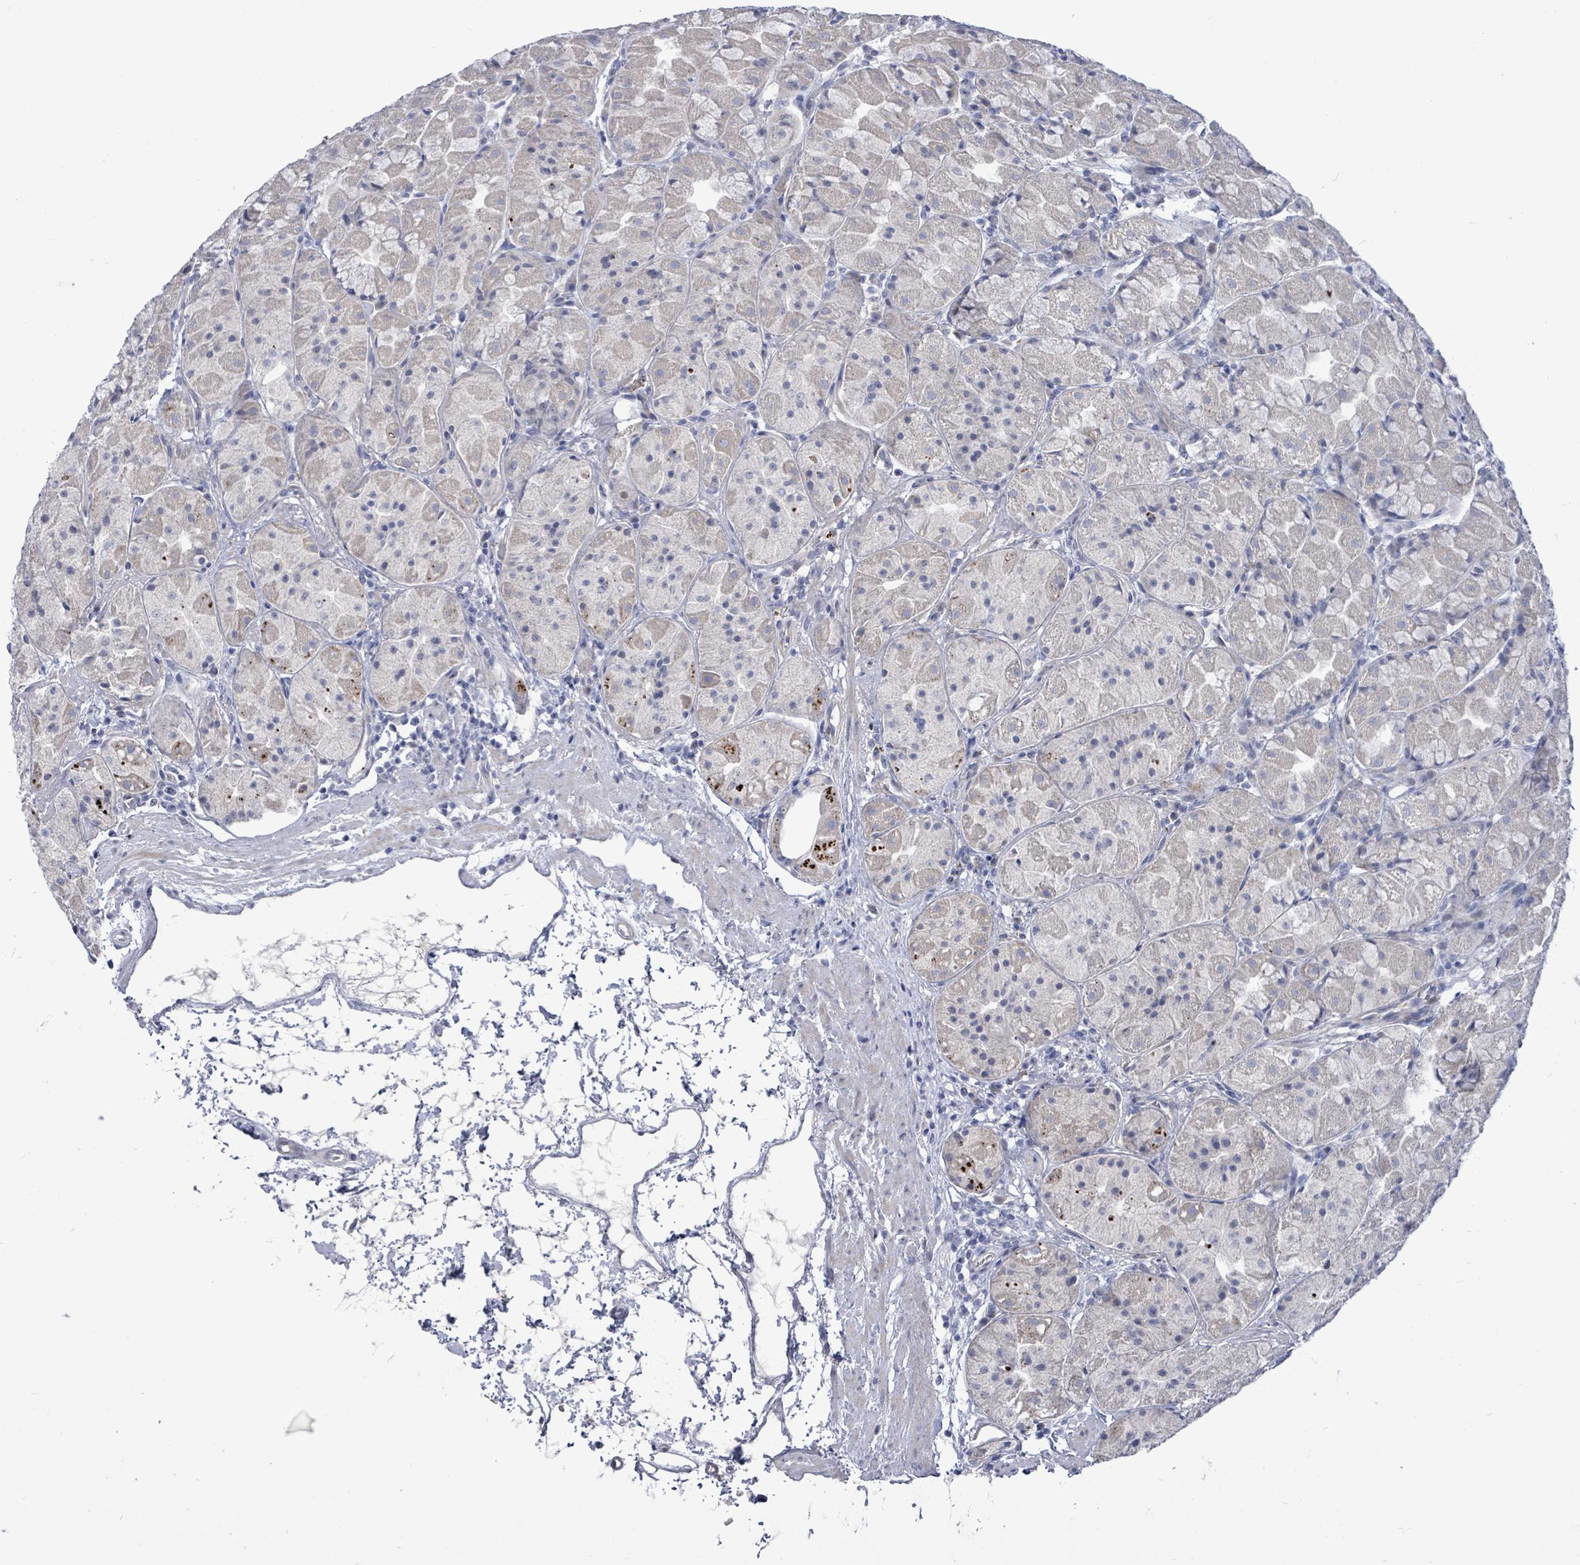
{"staining": {"intensity": "negative", "quantity": "none", "location": "none"}, "tissue": "stomach", "cell_type": "Glandular cells", "image_type": "normal", "snomed": [{"axis": "morphology", "description": "Normal tissue, NOS"}, {"axis": "topography", "description": "Stomach"}], "caption": "Immunohistochemistry of unremarkable stomach shows no positivity in glandular cells.", "gene": "CT45A10", "patient": {"sex": "male", "age": 57}}